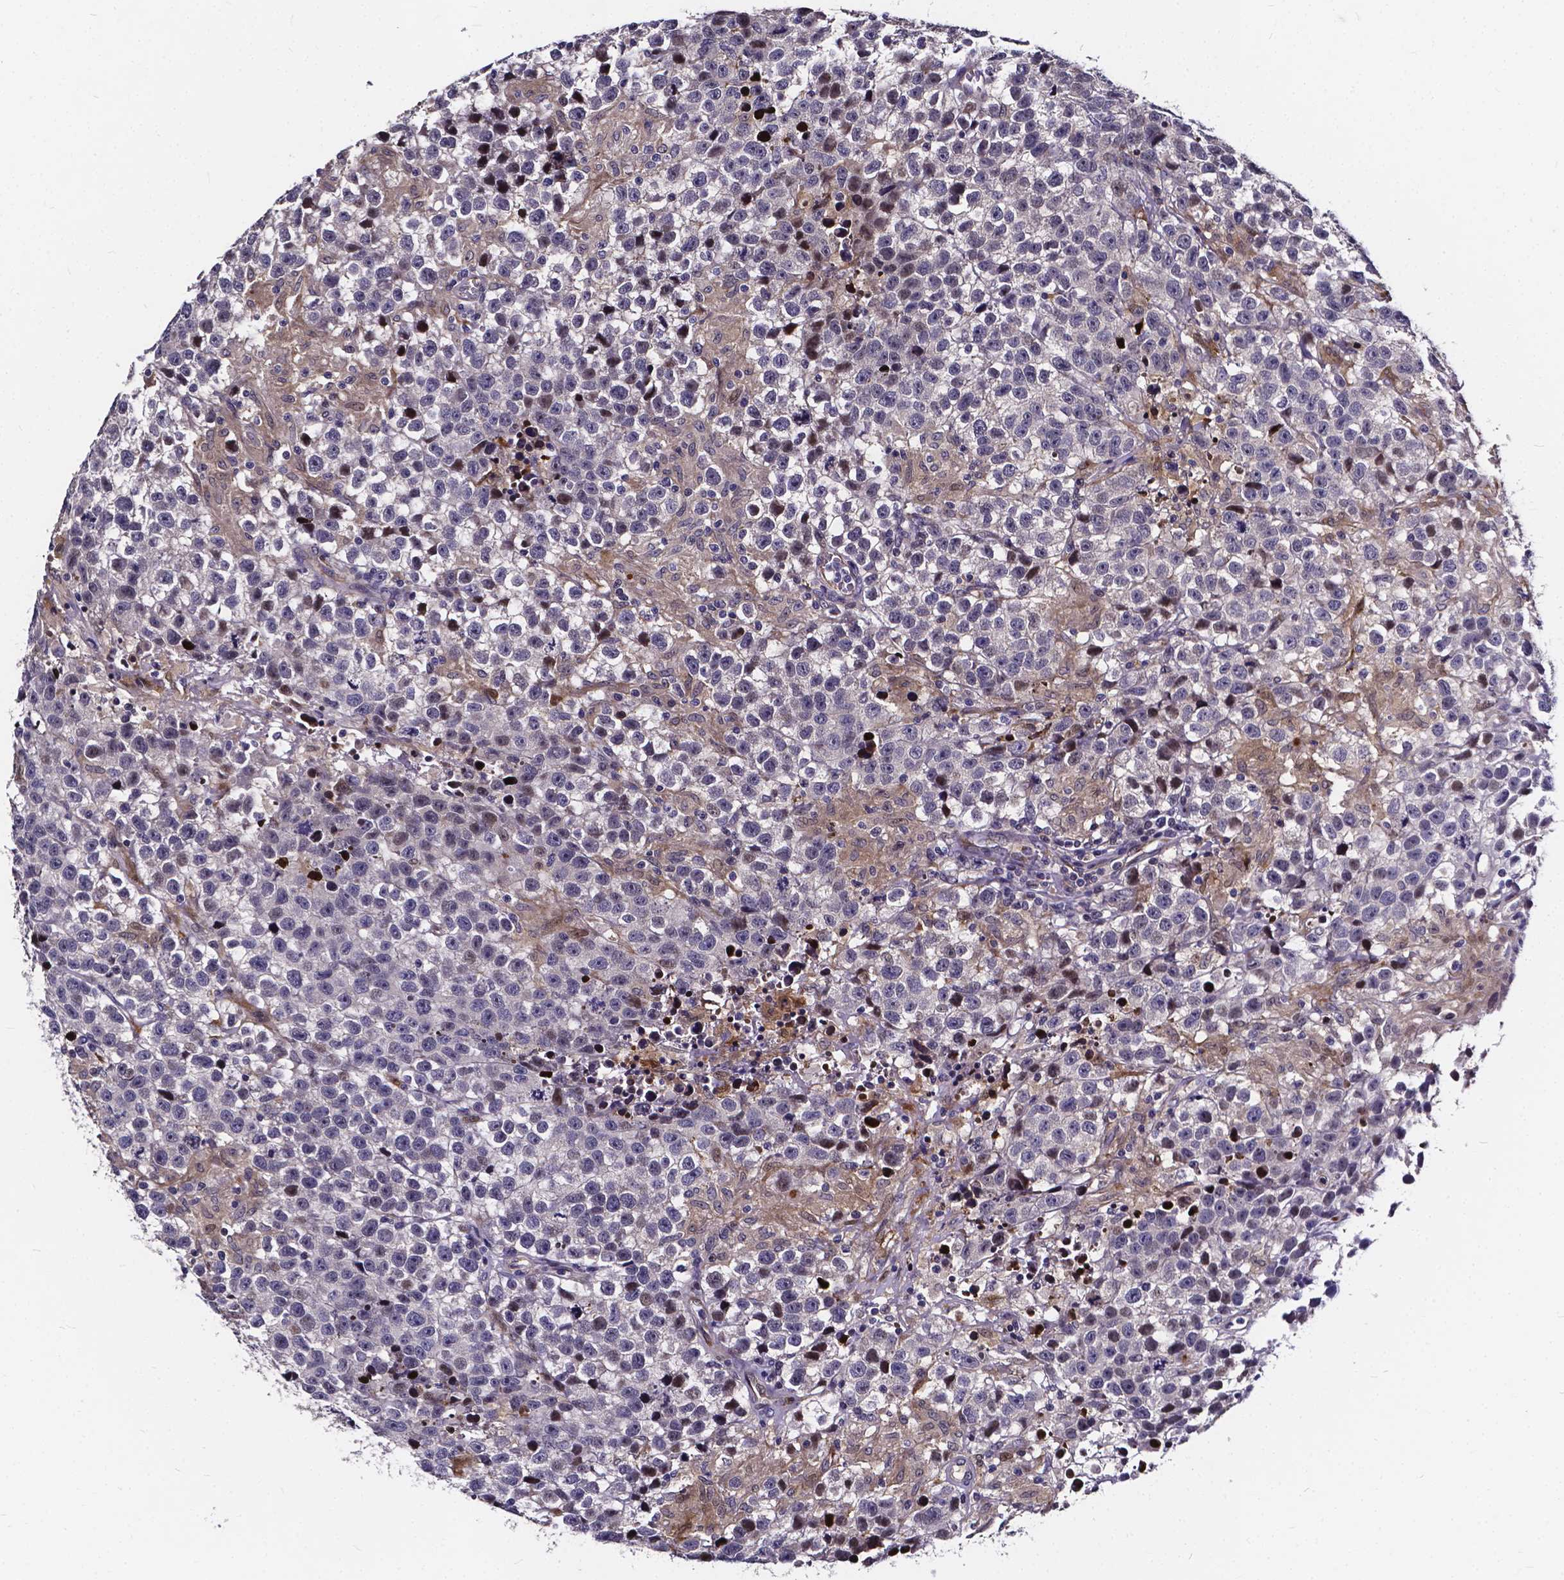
{"staining": {"intensity": "negative", "quantity": "none", "location": "none"}, "tissue": "testis cancer", "cell_type": "Tumor cells", "image_type": "cancer", "snomed": [{"axis": "morphology", "description": "Seminoma, NOS"}, {"axis": "topography", "description": "Testis"}], "caption": "Immunohistochemistry (IHC) micrograph of neoplastic tissue: human testis seminoma stained with DAB exhibits no significant protein expression in tumor cells.", "gene": "SOWAHA", "patient": {"sex": "male", "age": 43}}